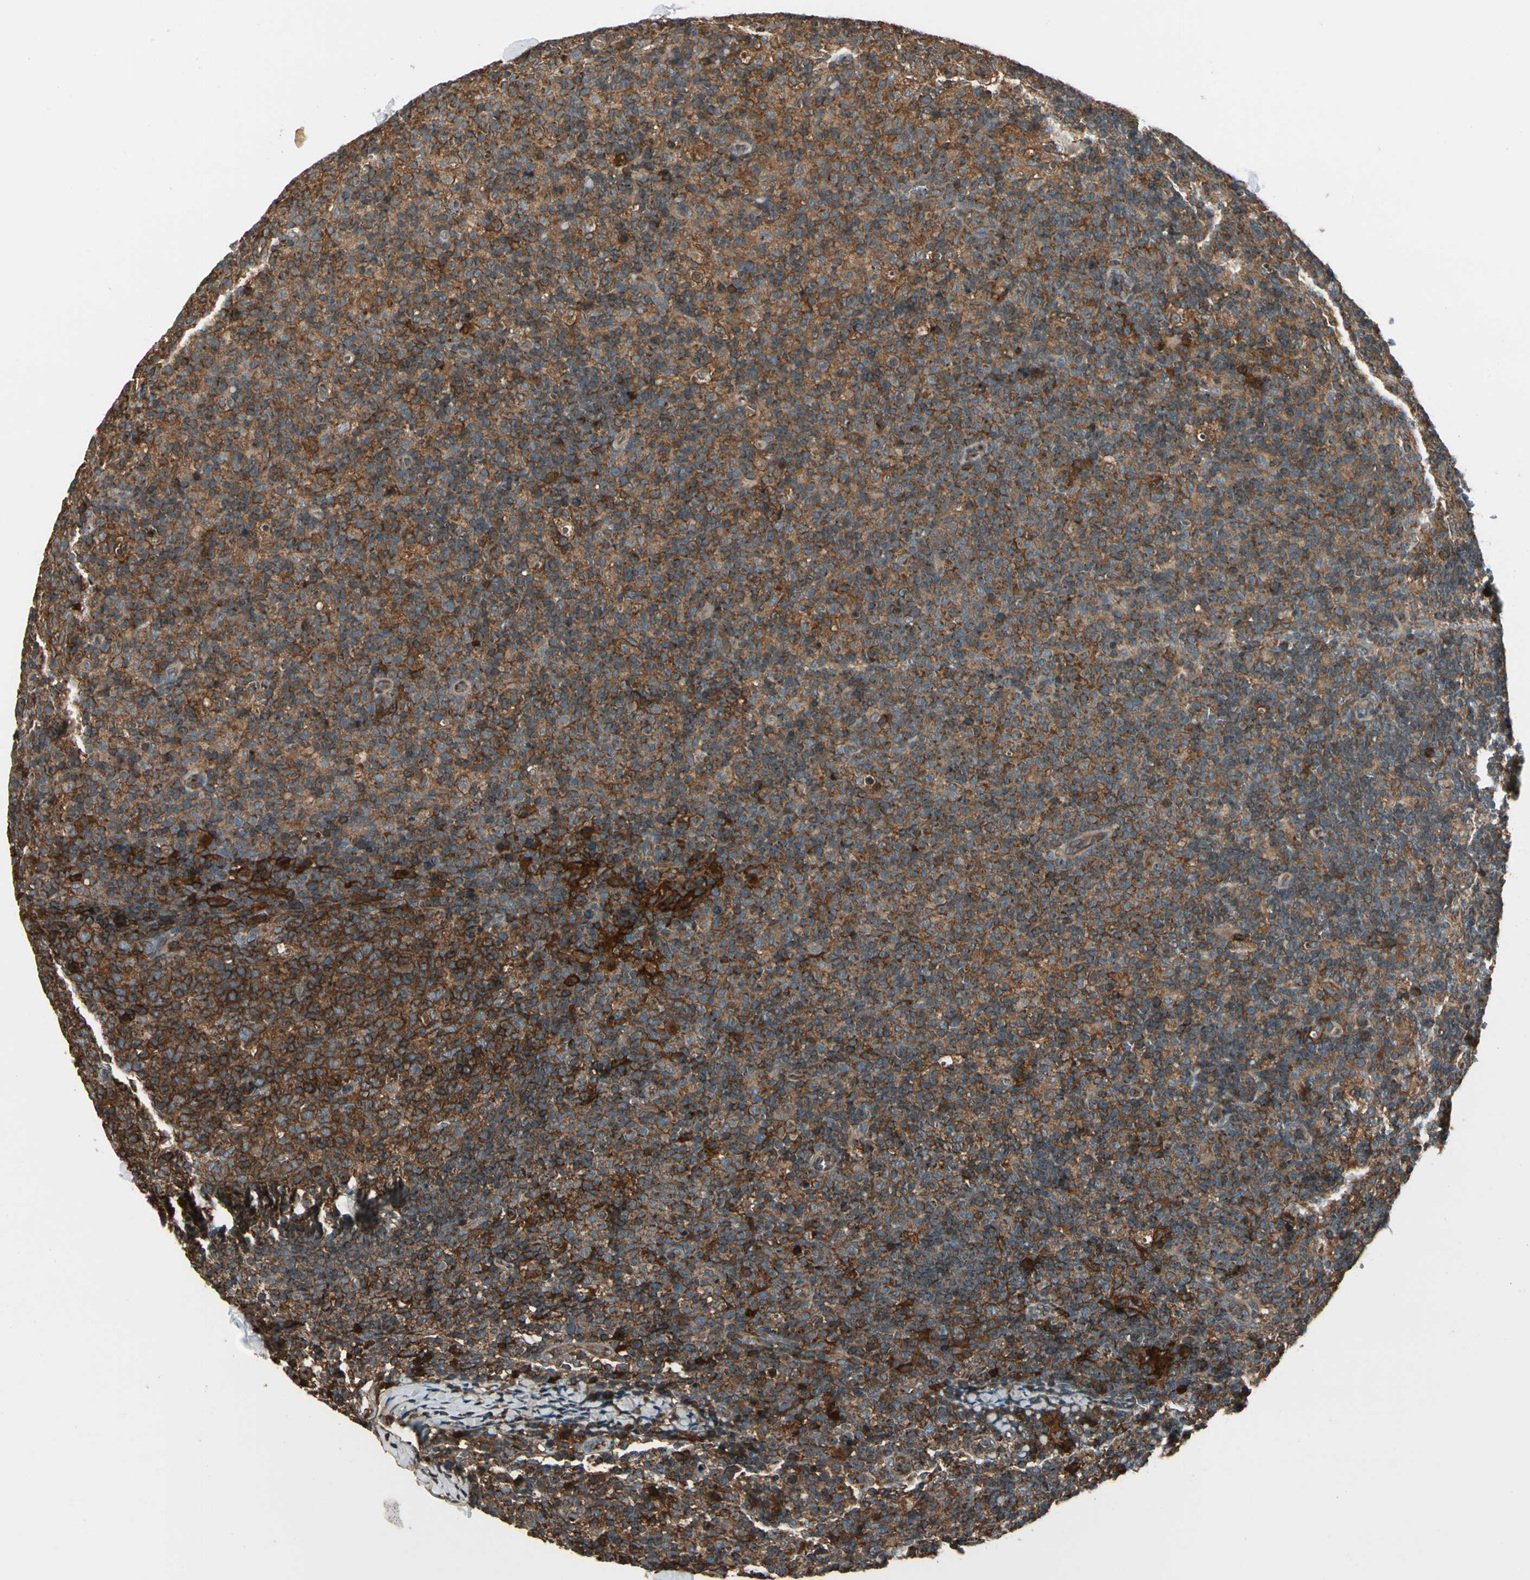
{"staining": {"intensity": "strong", "quantity": ">75%", "location": "cytoplasmic/membranous"}, "tissue": "lymph node", "cell_type": "Germinal center cells", "image_type": "normal", "snomed": [{"axis": "morphology", "description": "Normal tissue, NOS"}, {"axis": "morphology", "description": "Inflammation, NOS"}, {"axis": "topography", "description": "Lymph node"}], "caption": "Immunohistochemical staining of unremarkable human lymph node displays >75% levels of strong cytoplasmic/membranous protein expression in about >75% of germinal center cells. Nuclei are stained in blue.", "gene": "STX11", "patient": {"sex": "male", "age": 55}}